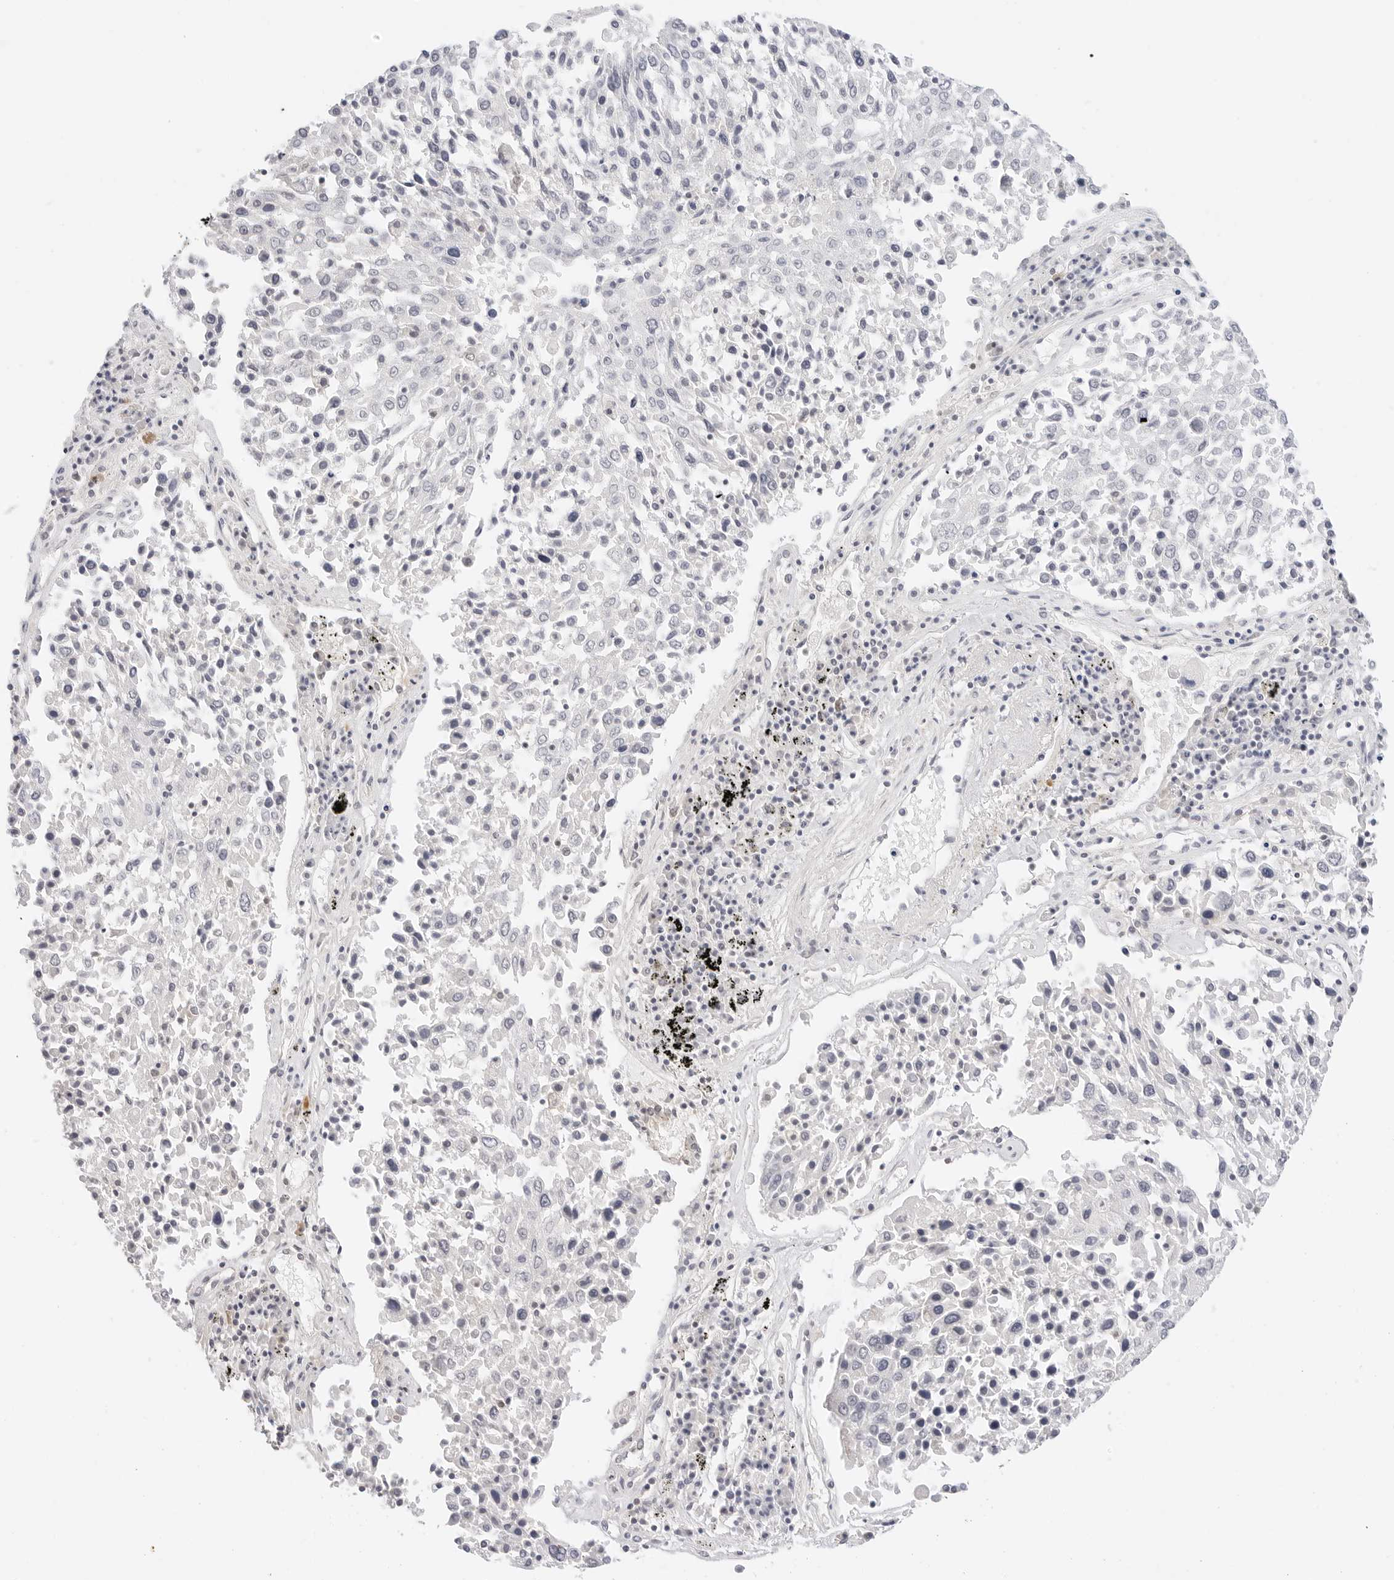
{"staining": {"intensity": "negative", "quantity": "none", "location": "none"}, "tissue": "lung cancer", "cell_type": "Tumor cells", "image_type": "cancer", "snomed": [{"axis": "morphology", "description": "Squamous cell carcinoma, NOS"}, {"axis": "topography", "description": "Lung"}], "caption": "Immunohistochemistry (IHC) micrograph of neoplastic tissue: human squamous cell carcinoma (lung) stained with DAB reveals no significant protein expression in tumor cells.", "gene": "PCDH19", "patient": {"sex": "male", "age": 65}}